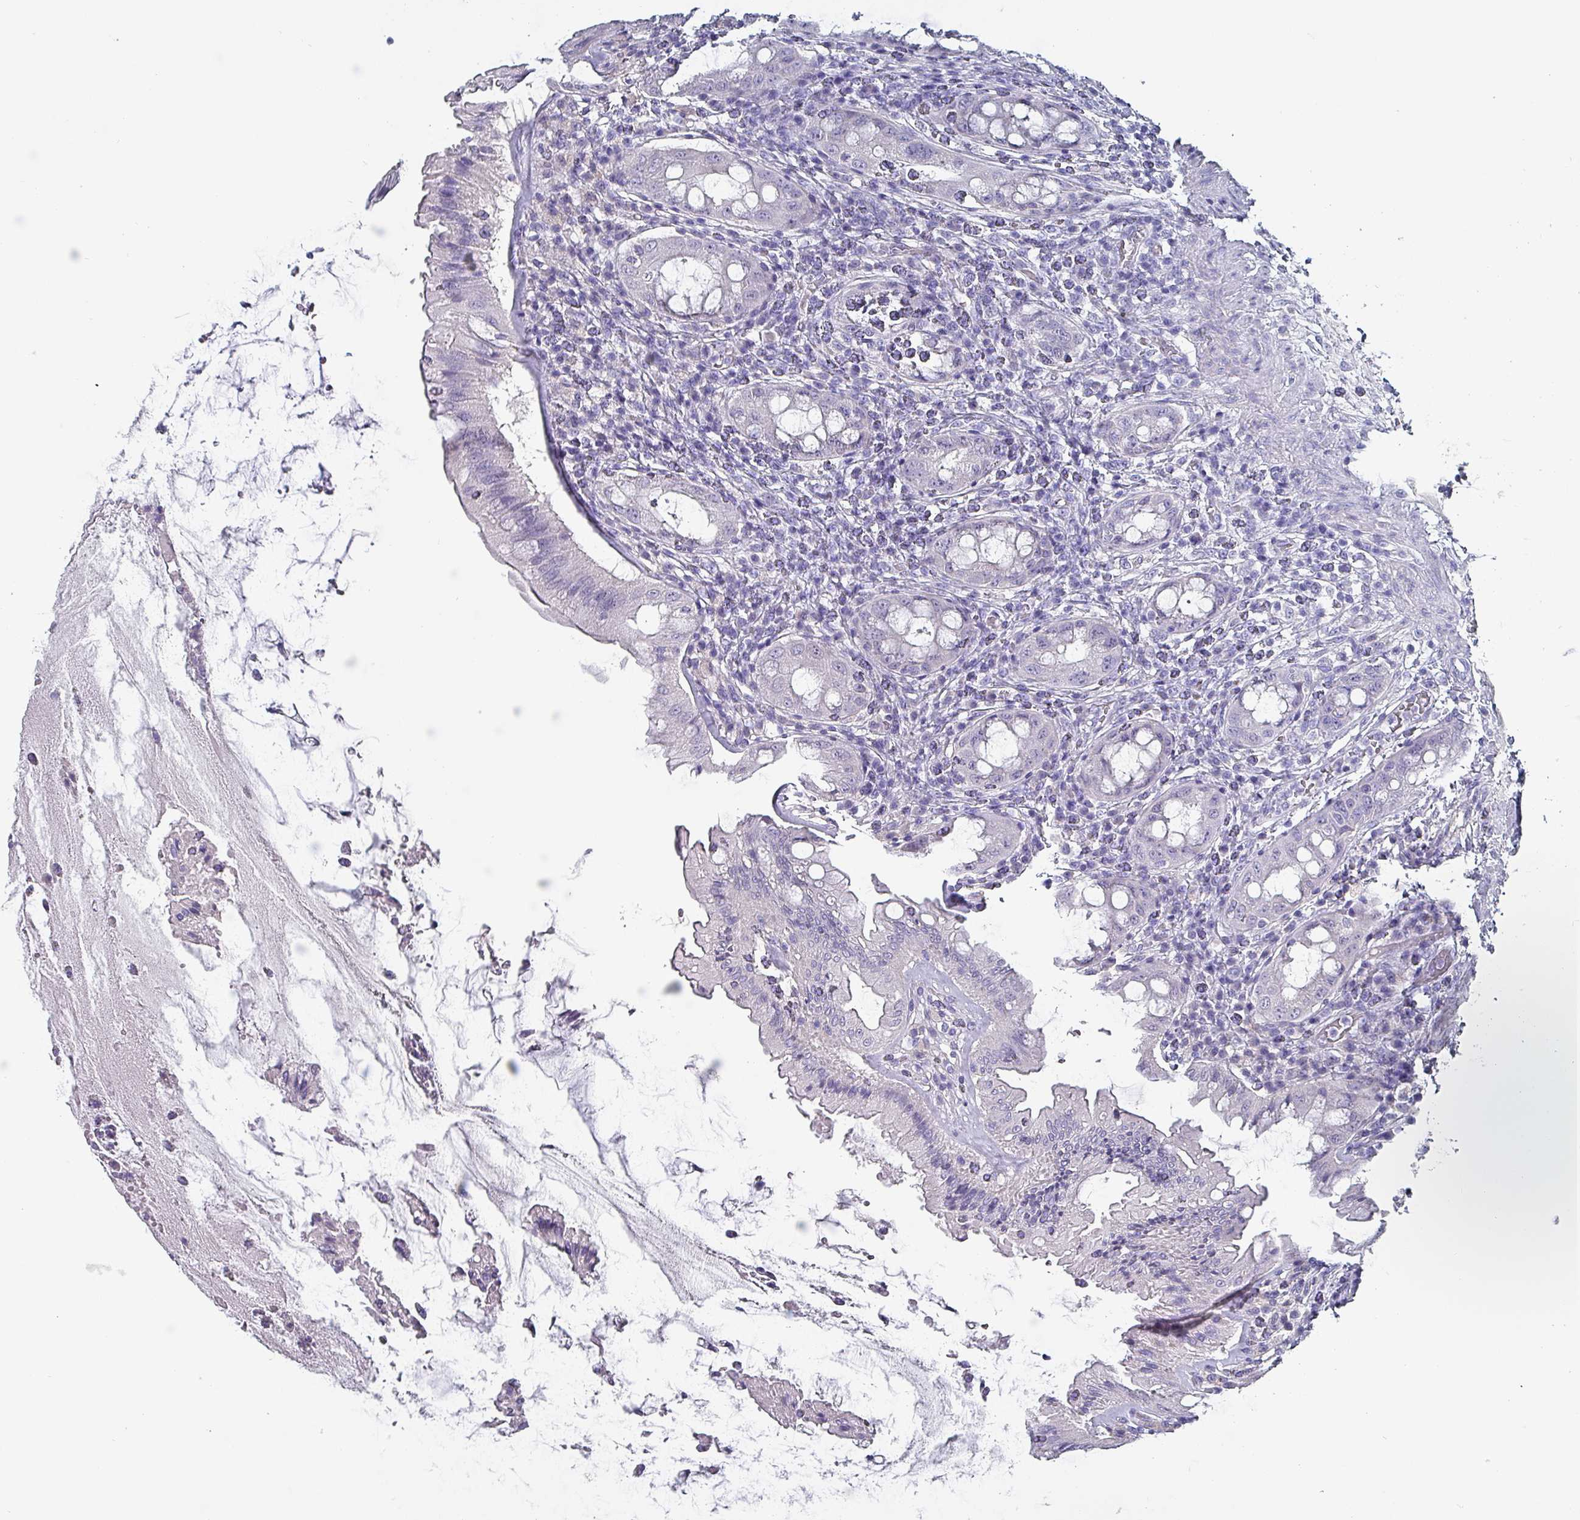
{"staining": {"intensity": "negative", "quantity": "none", "location": "none"}, "tissue": "rectum", "cell_type": "Glandular cells", "image_type": "normal", "snomed": [{"axis": "morphology", "description": "Normal tissue, NOS"}, {"axis": "topography", "description": "Rectum"}], "caption": "A high-resolution photomicrograph shows IHC staining of benign rectum, which reveals no significant expression in glandular cells.", "gene": "INS", "patient": {"sex": "female", "age": 57}}